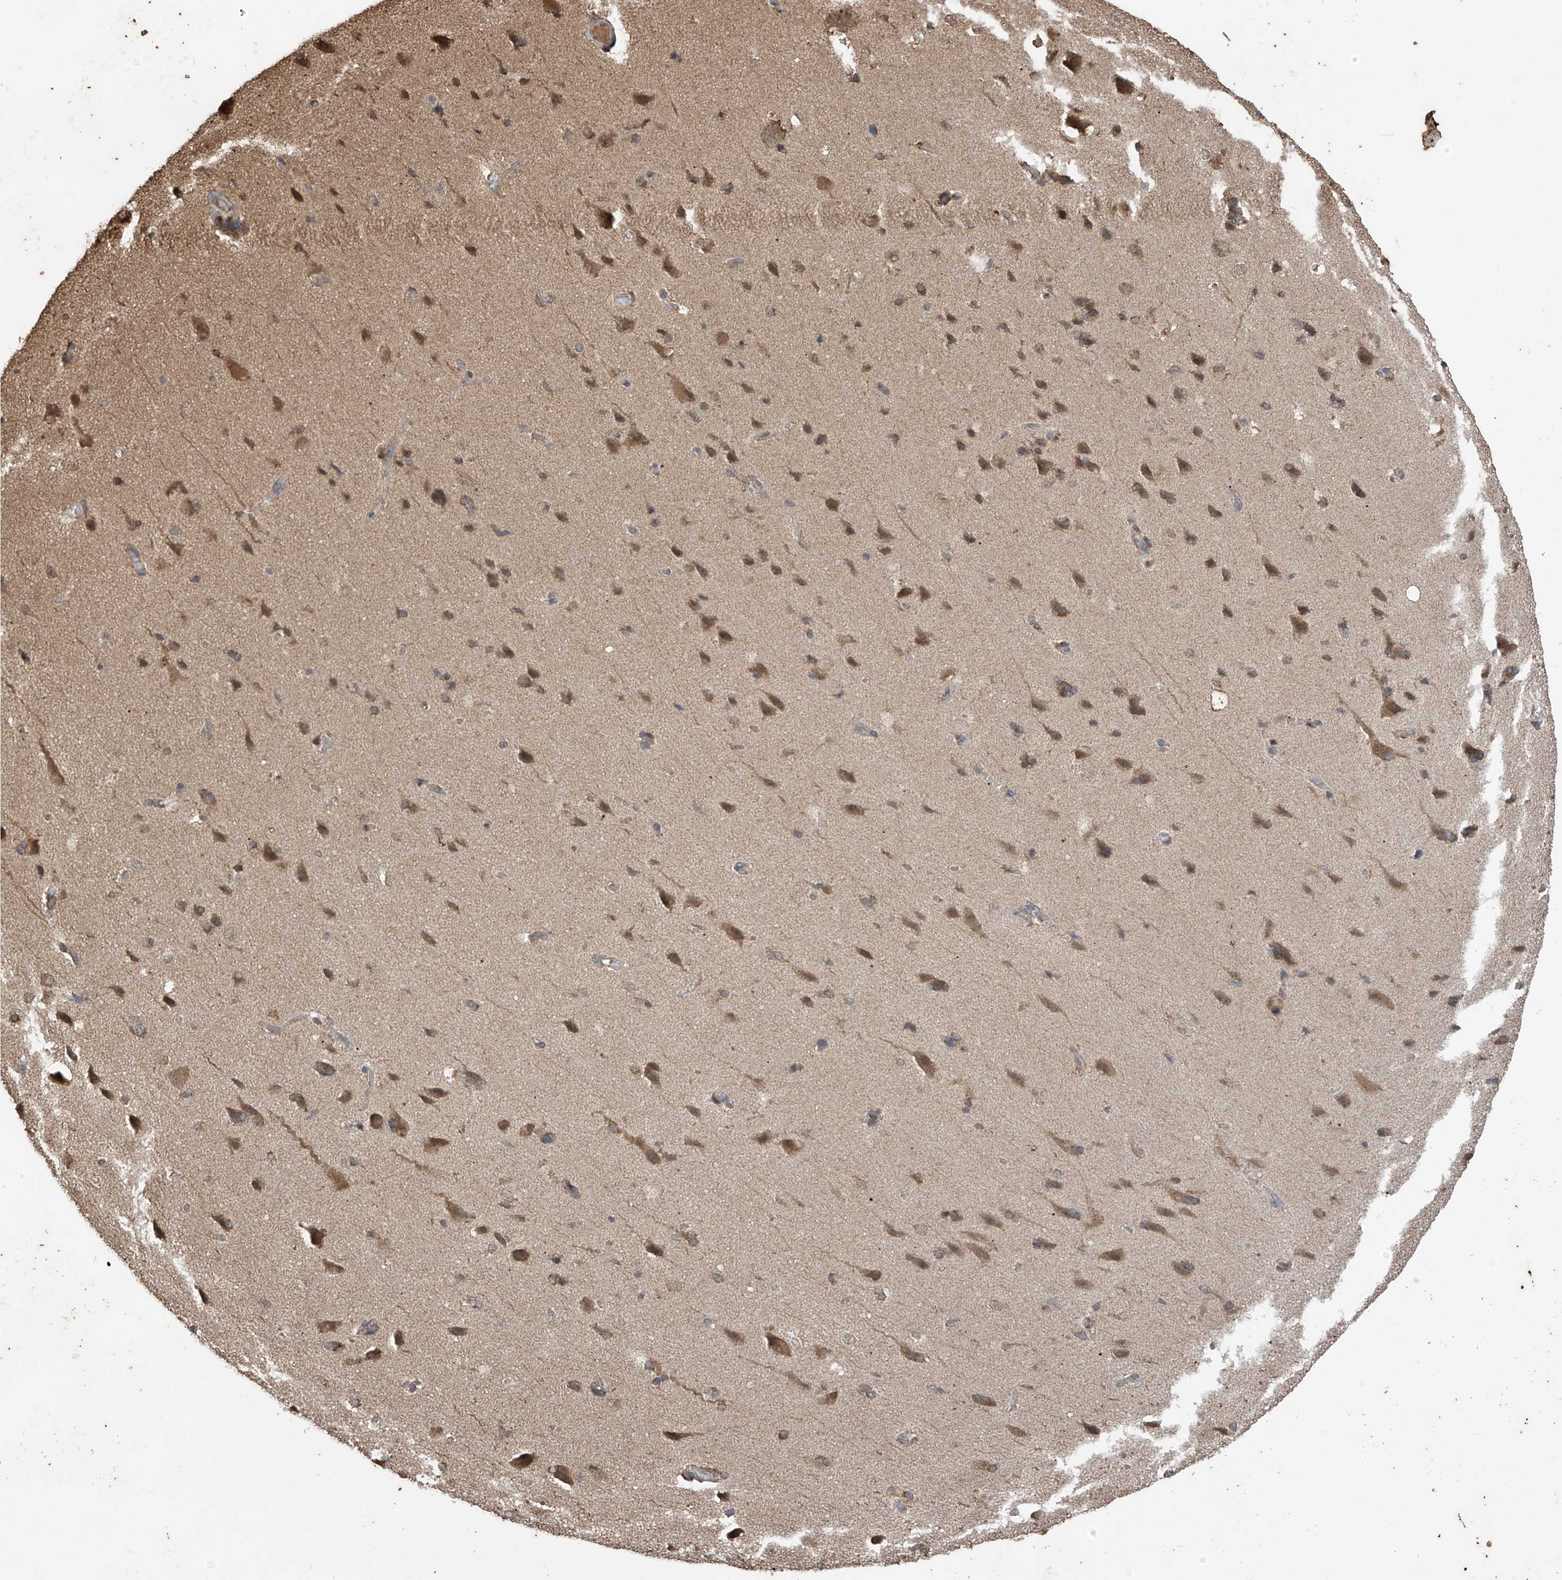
{"staining": {"intensity": "negative", "quantity": "none", "location": "none"}, "tissue": "cerebral cortex", "cell_type": "Endothelial cells", "image_type": "normal", "snomed": [{"axis": "morphology", "description": "Normal tissue, NOS"}, {"axis": "topography", "description": "Cerebral cortex"}], "caption": "High power microscopy micrograph of an IHC histopathology image of benign cerebral cortex, revealing no significant positivity in endothelial cells.", "gene": "PNPT1", "patient": {"sex": "male", "age": 62}}